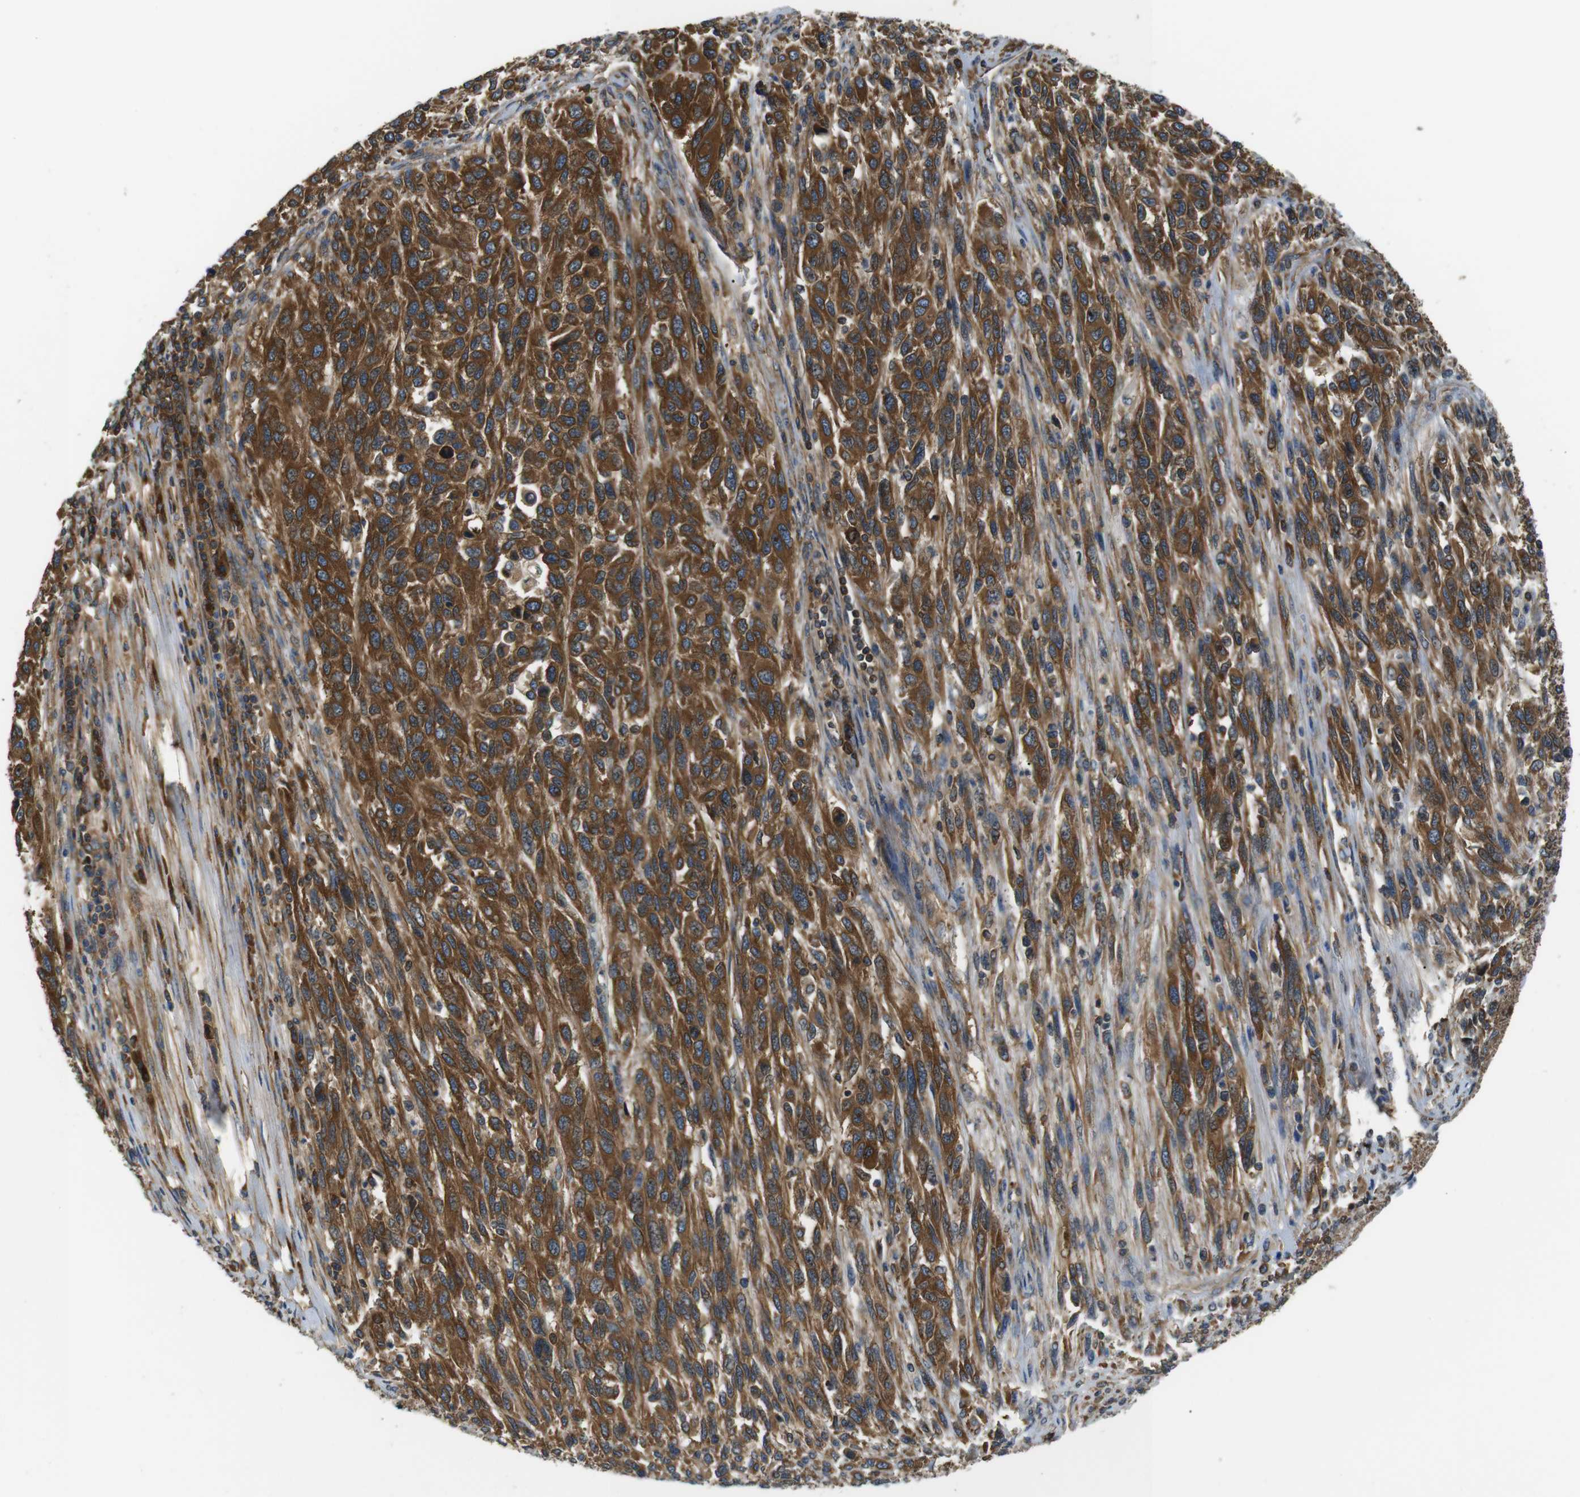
{"staining": {"intensity": "moderate", "quantity": ">75%", "location": "cytoplasmic/membranous"}, "tissue": "melanoma", "cell_type": "Tumor cells", "image_type": "cancer", "snomed": [{"axis": "morphology", "description": "Malignant melanoma, Metastatic site"}, {"axis": "topography", "description": "Lymph node"}], "caption": "Malignant melanoma (metastatic site) was stained to show a protein in brown. There is medium levels of moderate cytoplasmic/membranous staining in about >75% of tumor cells.", "gene": "TSC1", "patient": {"sex": "male", "age": 61}}